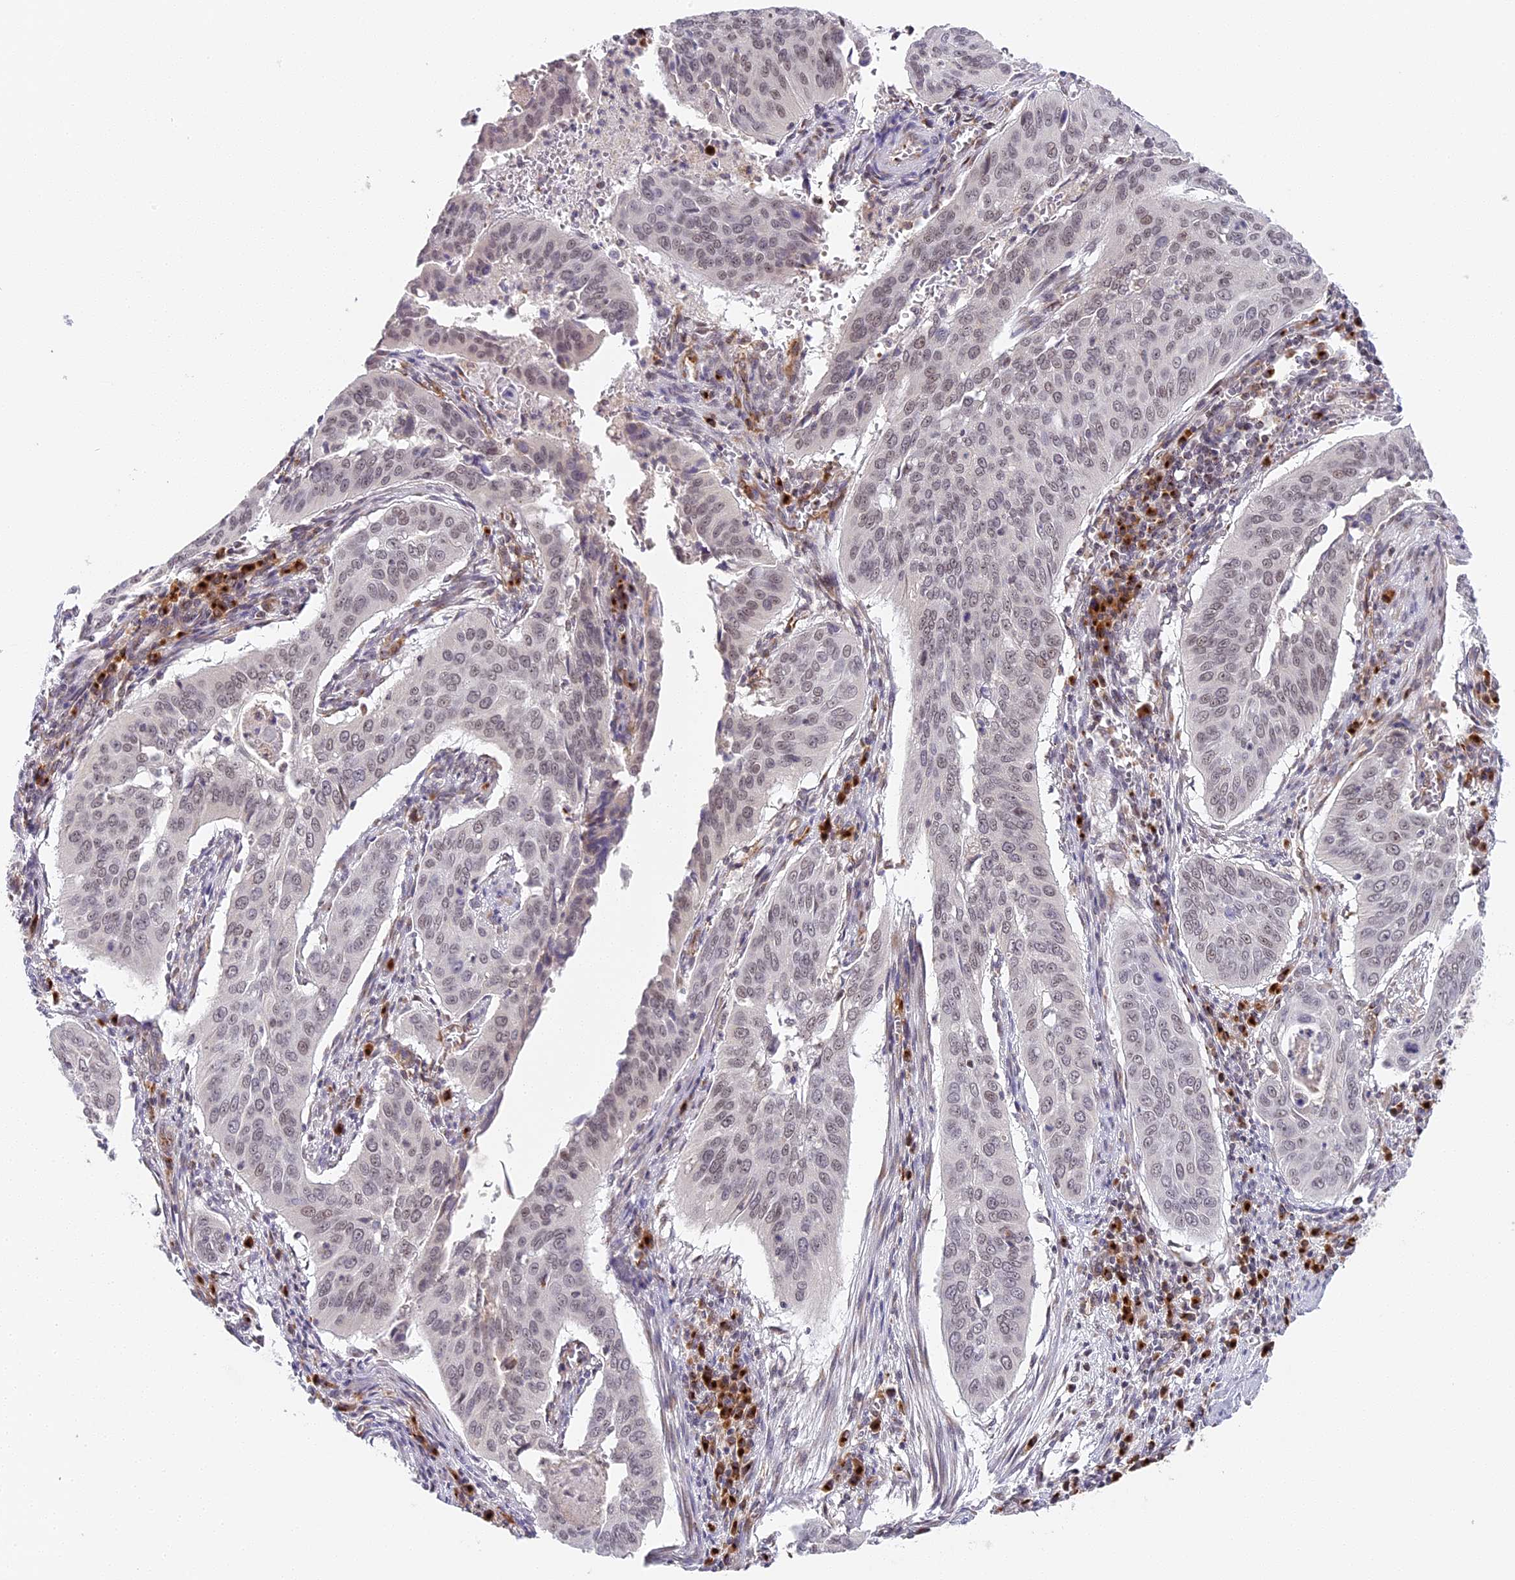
{"staining": {"intensity": "weak", "quantity": "25%-75%", "location": "nuclear"}, "tissue": "cervical cancer", "cell_type": "Tumor cells", "image_type": "cancer", "snomed": [{"axis": "morphology", "description": "Squamous cell carcinoma, NOS"}, {"axis": "topography", "description": "Cervix"}], "caption": "High-magnification brightfield microscopy of cervical cancer stained with DAB (3,3'-diaminobenzidine) (brown) and counterstained with hematoxylin (blue). tumor cells exhibit weak nuclear positivity is seen in about25%-75% of cells. Immunohistochemistry (ihc) stains the protein of interest in brown and the nuclei are stained blue.", "gene": "HEATR5B", "patient": {"sex": "female", "age": 39}}